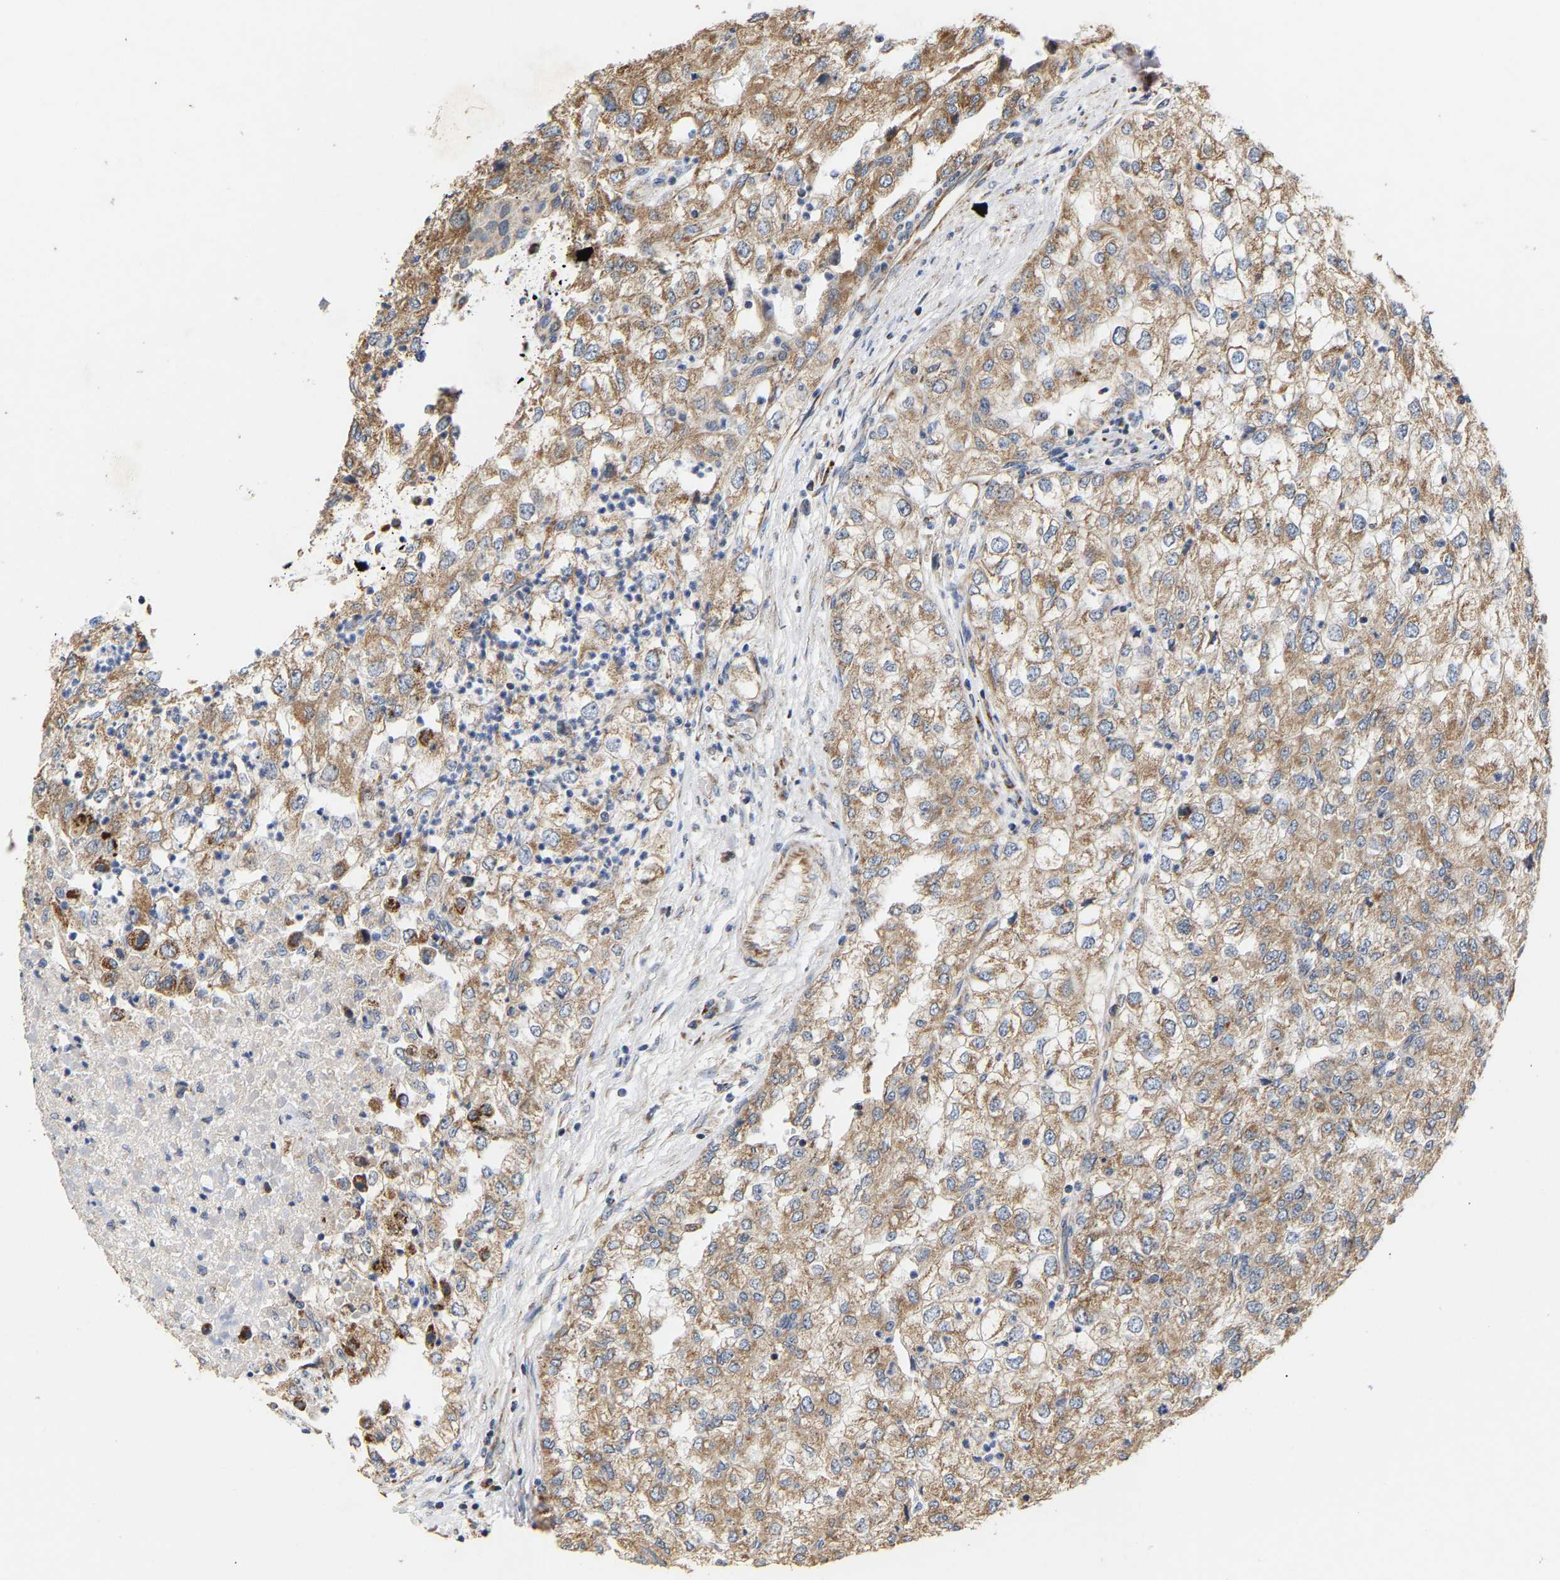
{"staining": {"intensity": "moderate", "quantity": ">75%", "location": "cytoplasmic/membranous"}, "tissue": "renal cancer", "cell_type": "Tumor cells", "image_type": "cancer", "snomed": [{"axis": "morphology", "description": "Adenocarcinoma, NOS"}, {"axis": "topography", "description": "Kidney"}], "caption": "Renal cancer (adenocarcinoma) stained for a protein exhibits moderate cytoplasmic/membranous positivity in tumor cells. (DAB = brown stain, brightfield microscopy at high magnification).", "gene": "TMEM168", "patient": {"sex": "female", "age": 54}}